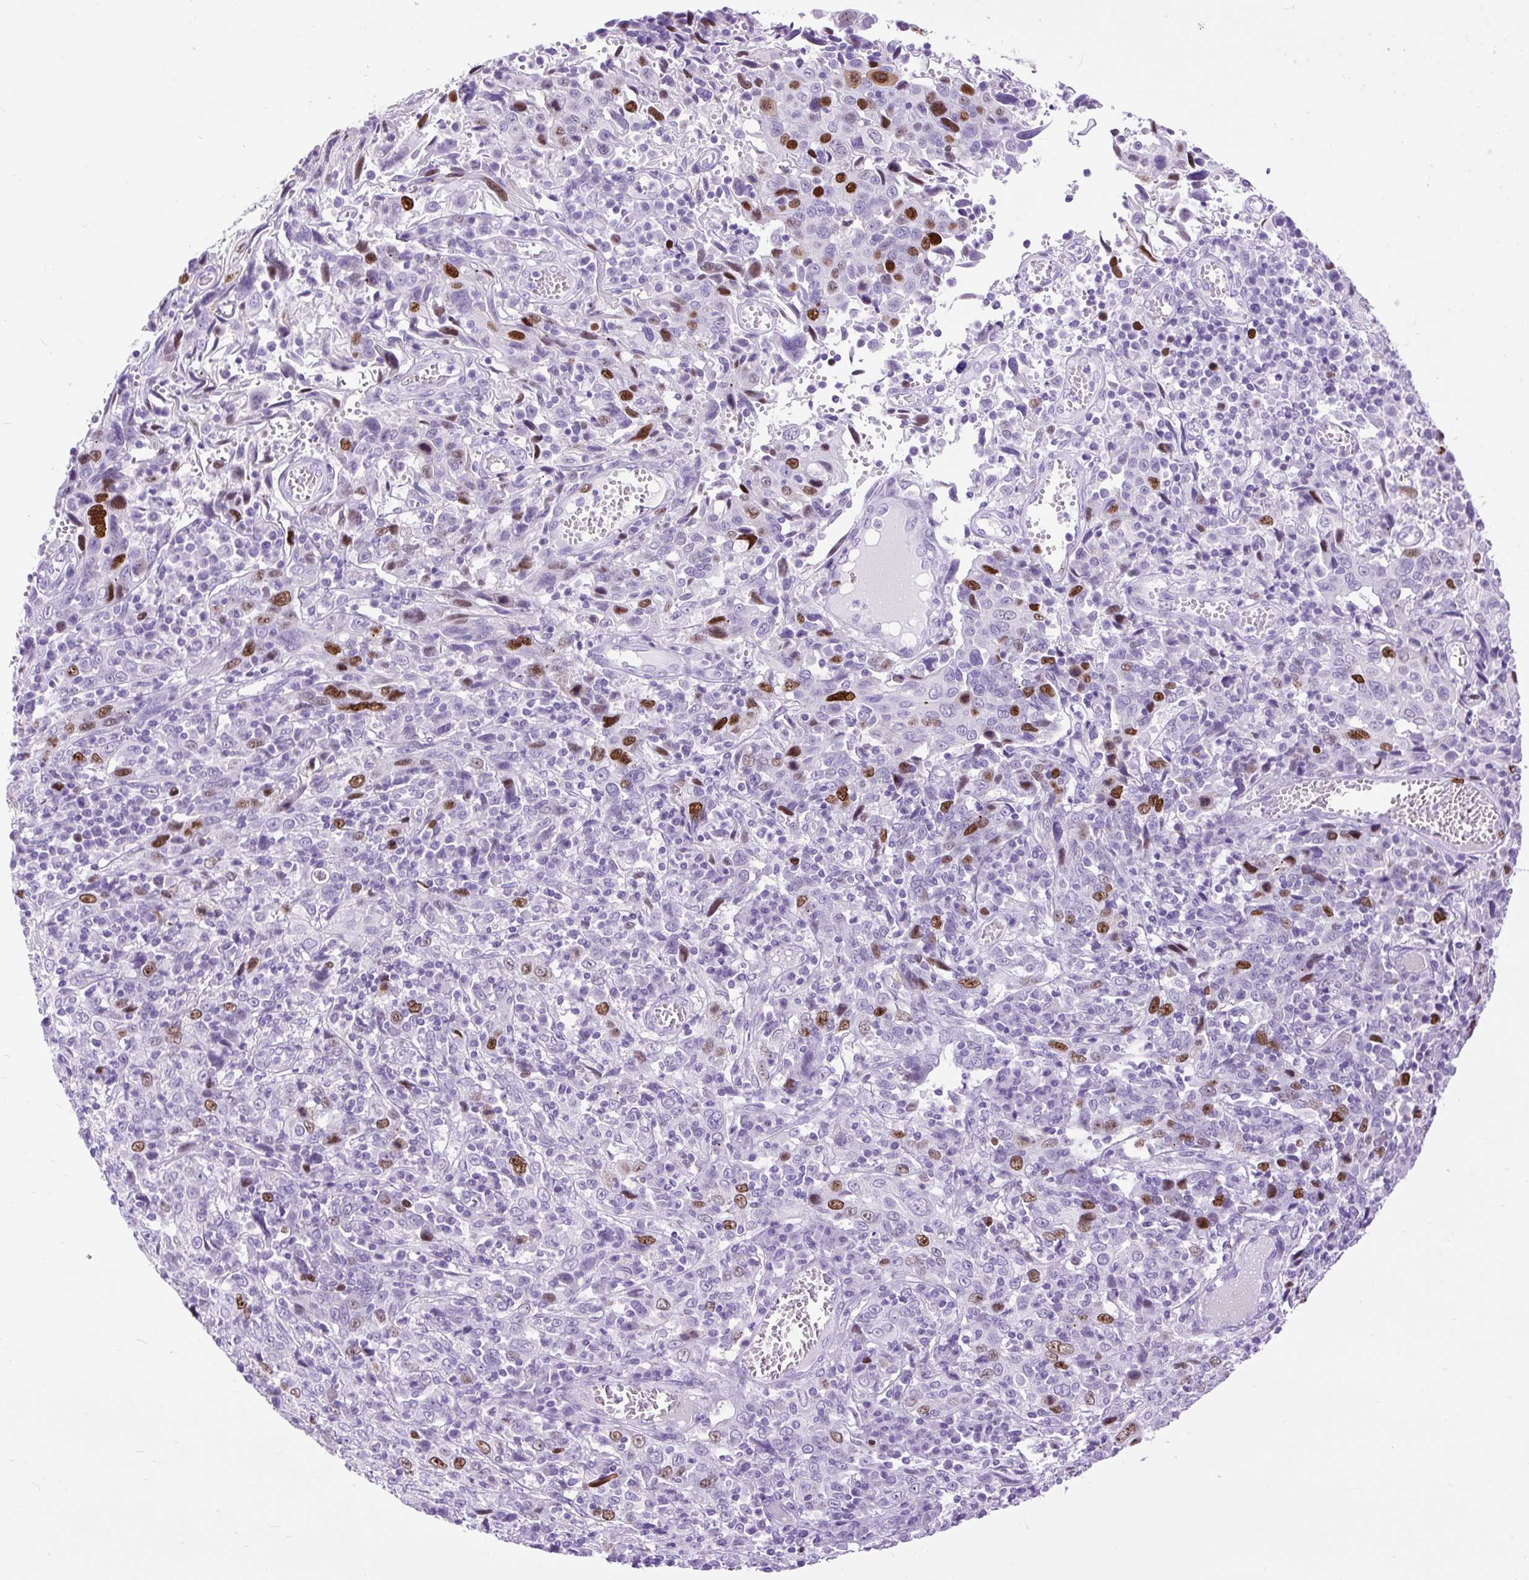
{"staining": {"intensity": "strong", "quantity": "<25%", "location": "nuclear"}, "tissue": "cervical cancer", "cell_type": "Tumor cells", "image_type": "cancer", "snomed": [{"axis": "morphology", "description": "Squamous cell carcinoma, NOS"}, {"axis": "topography", "description": "Cervix"}], "caption": "There is medium levels of strong nuclear expression in tumor cells of cervical cancer, as demonstrated by immunohistochemical staining (brown color).", "gene": "RACGAP1", "patient": {"sex": "female", "age": 46}}